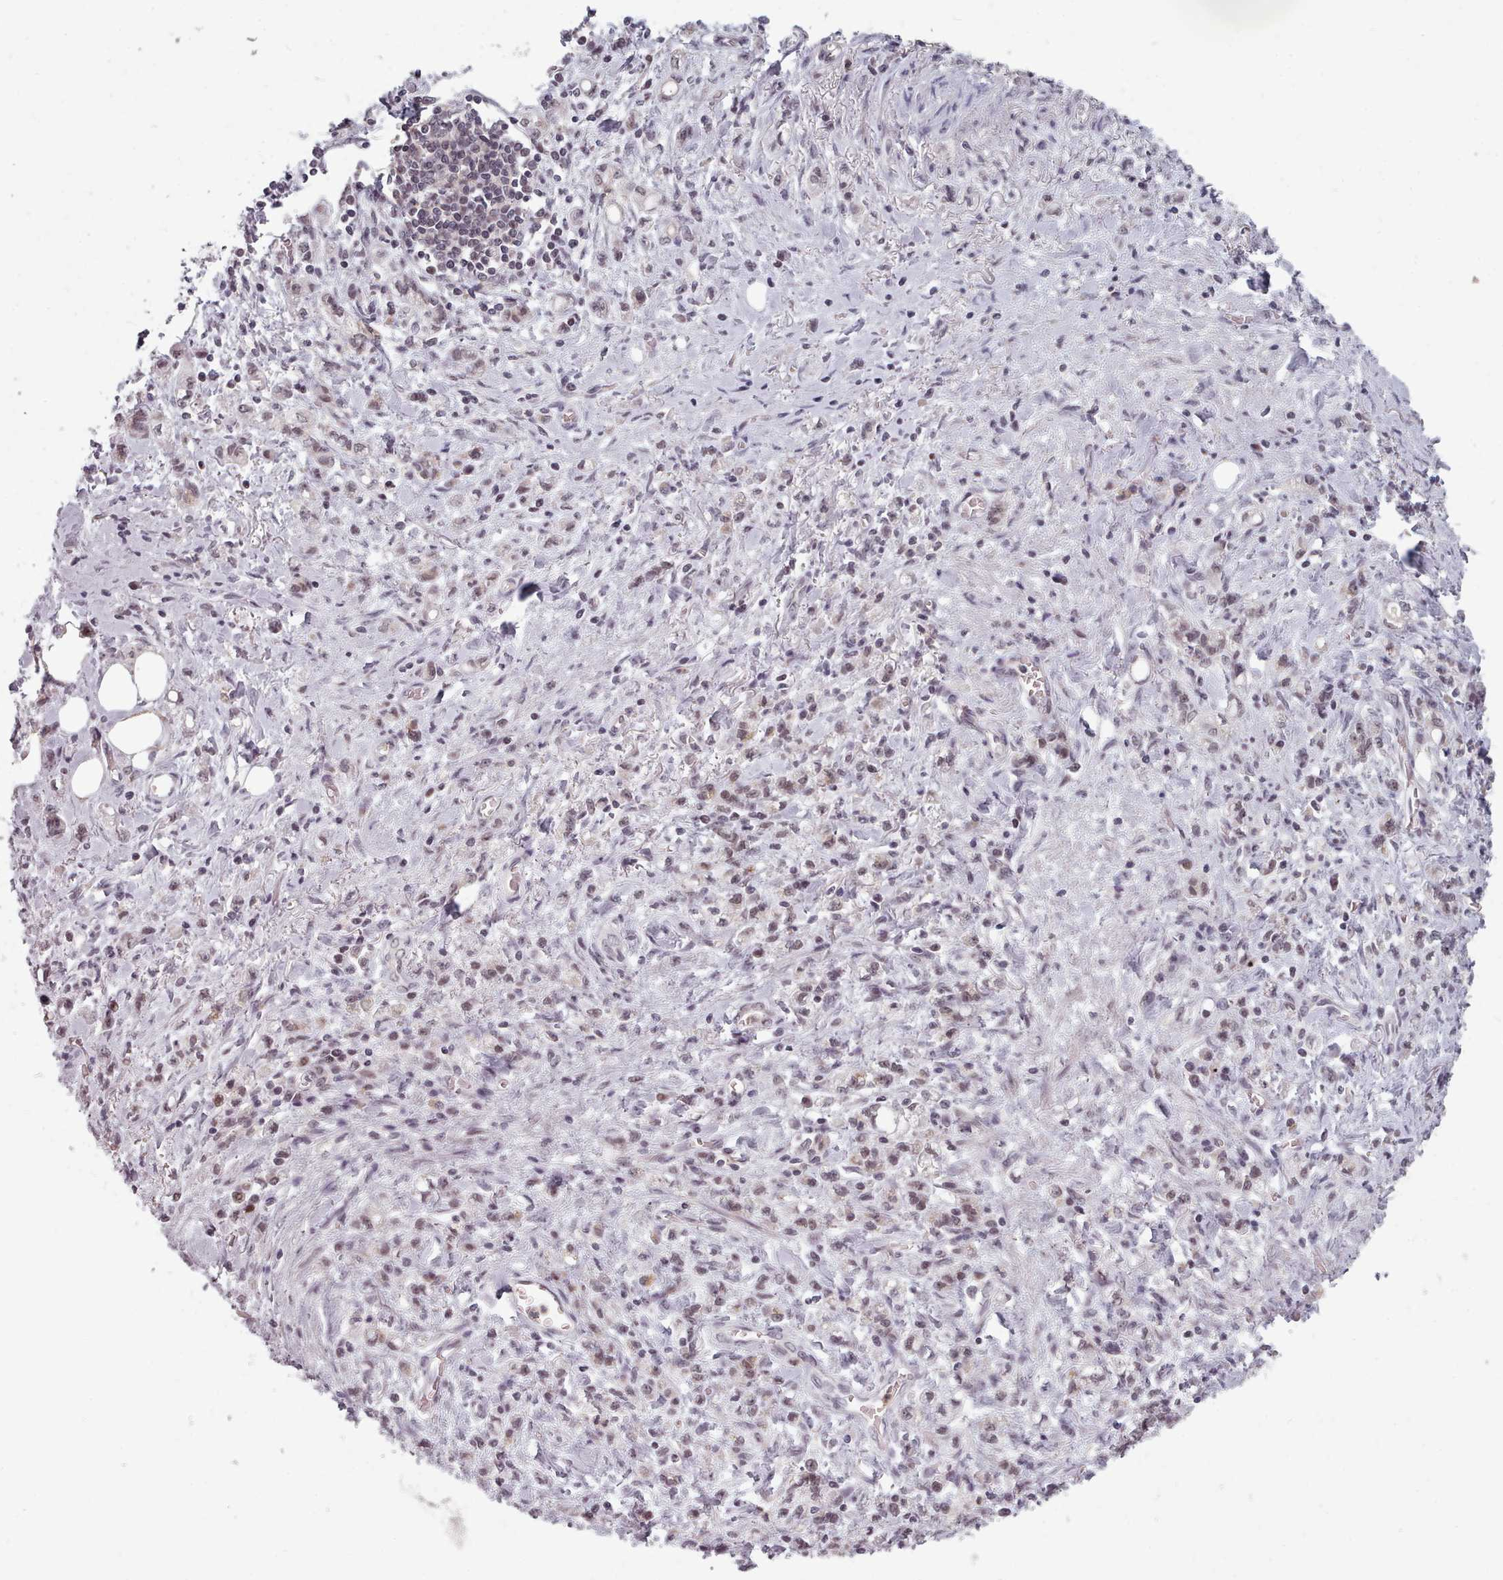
{"staining": {"intensity": "weak", "quantity": "25%-75%", "location": "nuclear"}, "tissue": "stomach cancer", "cell_type": "Tumor cells", "image_type": "cancer", "snomed": [{"axis": "morphology", "description": "Adenocarcinoma, NOS"}, {"axis": "topography", "description": "Stomach"}], "caption": "A photomicrograph of adenocarcinoma (stomach) stained for a protein exhibits weak nuclear brown staining in tumor cells.", "gene": "SRSF9", "patient": {"sex": "male", "age": 77}}